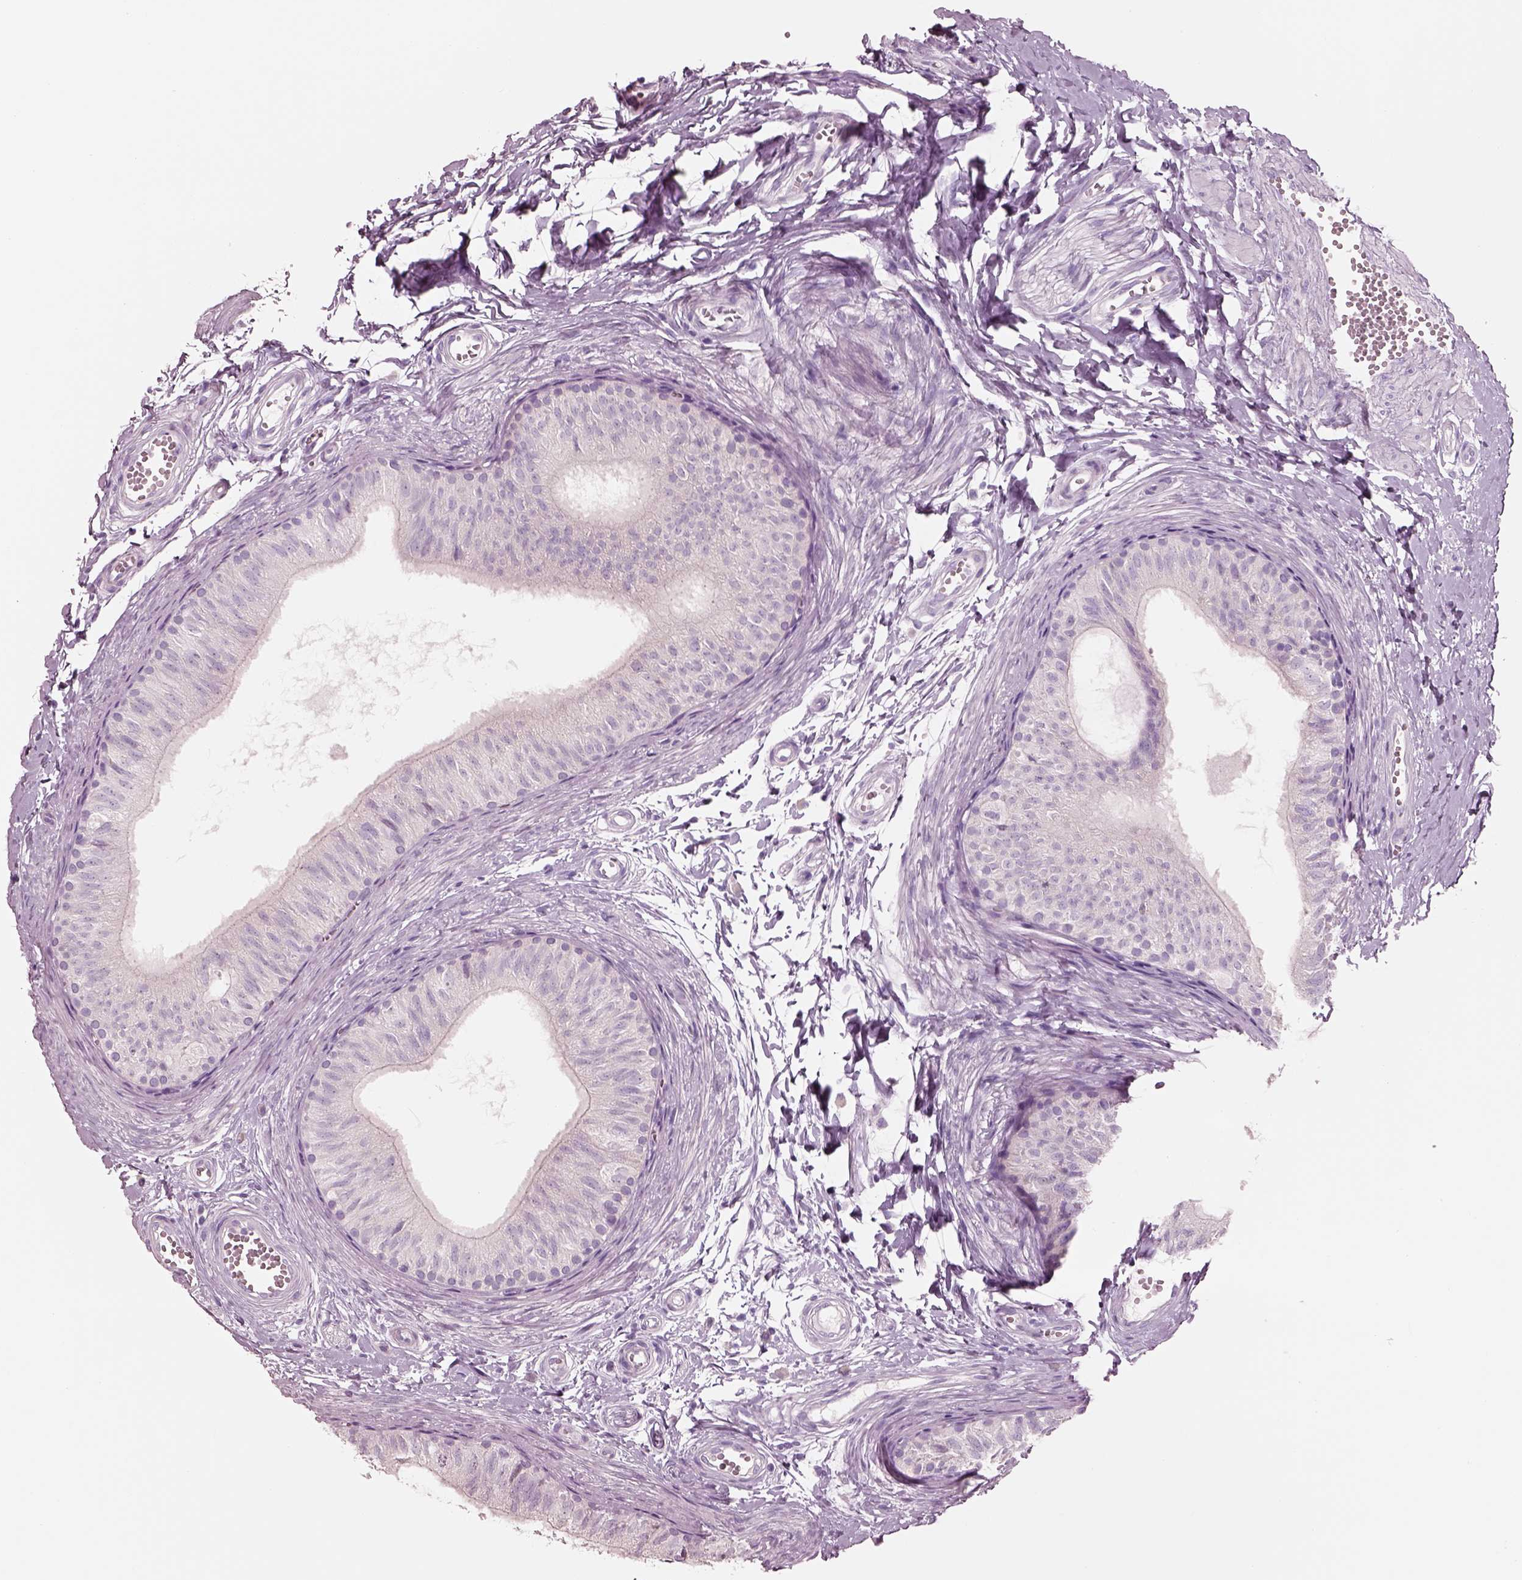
{"staining": {"intensity": "negative", "quantity": "none", "location": "none"}, "tissue": "epididymis", "cell_type": "Glandular cells", "image_type": "normal", "snomed": [{"axis": "morphology", "description": "Normal tissue, NOS"}, {"axis": "topography", "description": "Epididymis"}], "caption": "IHC of normal epididymis exhibits no expression in glandular cells.", "gene": "PNOC", "patient": {"sex": "male", "age": 22}}